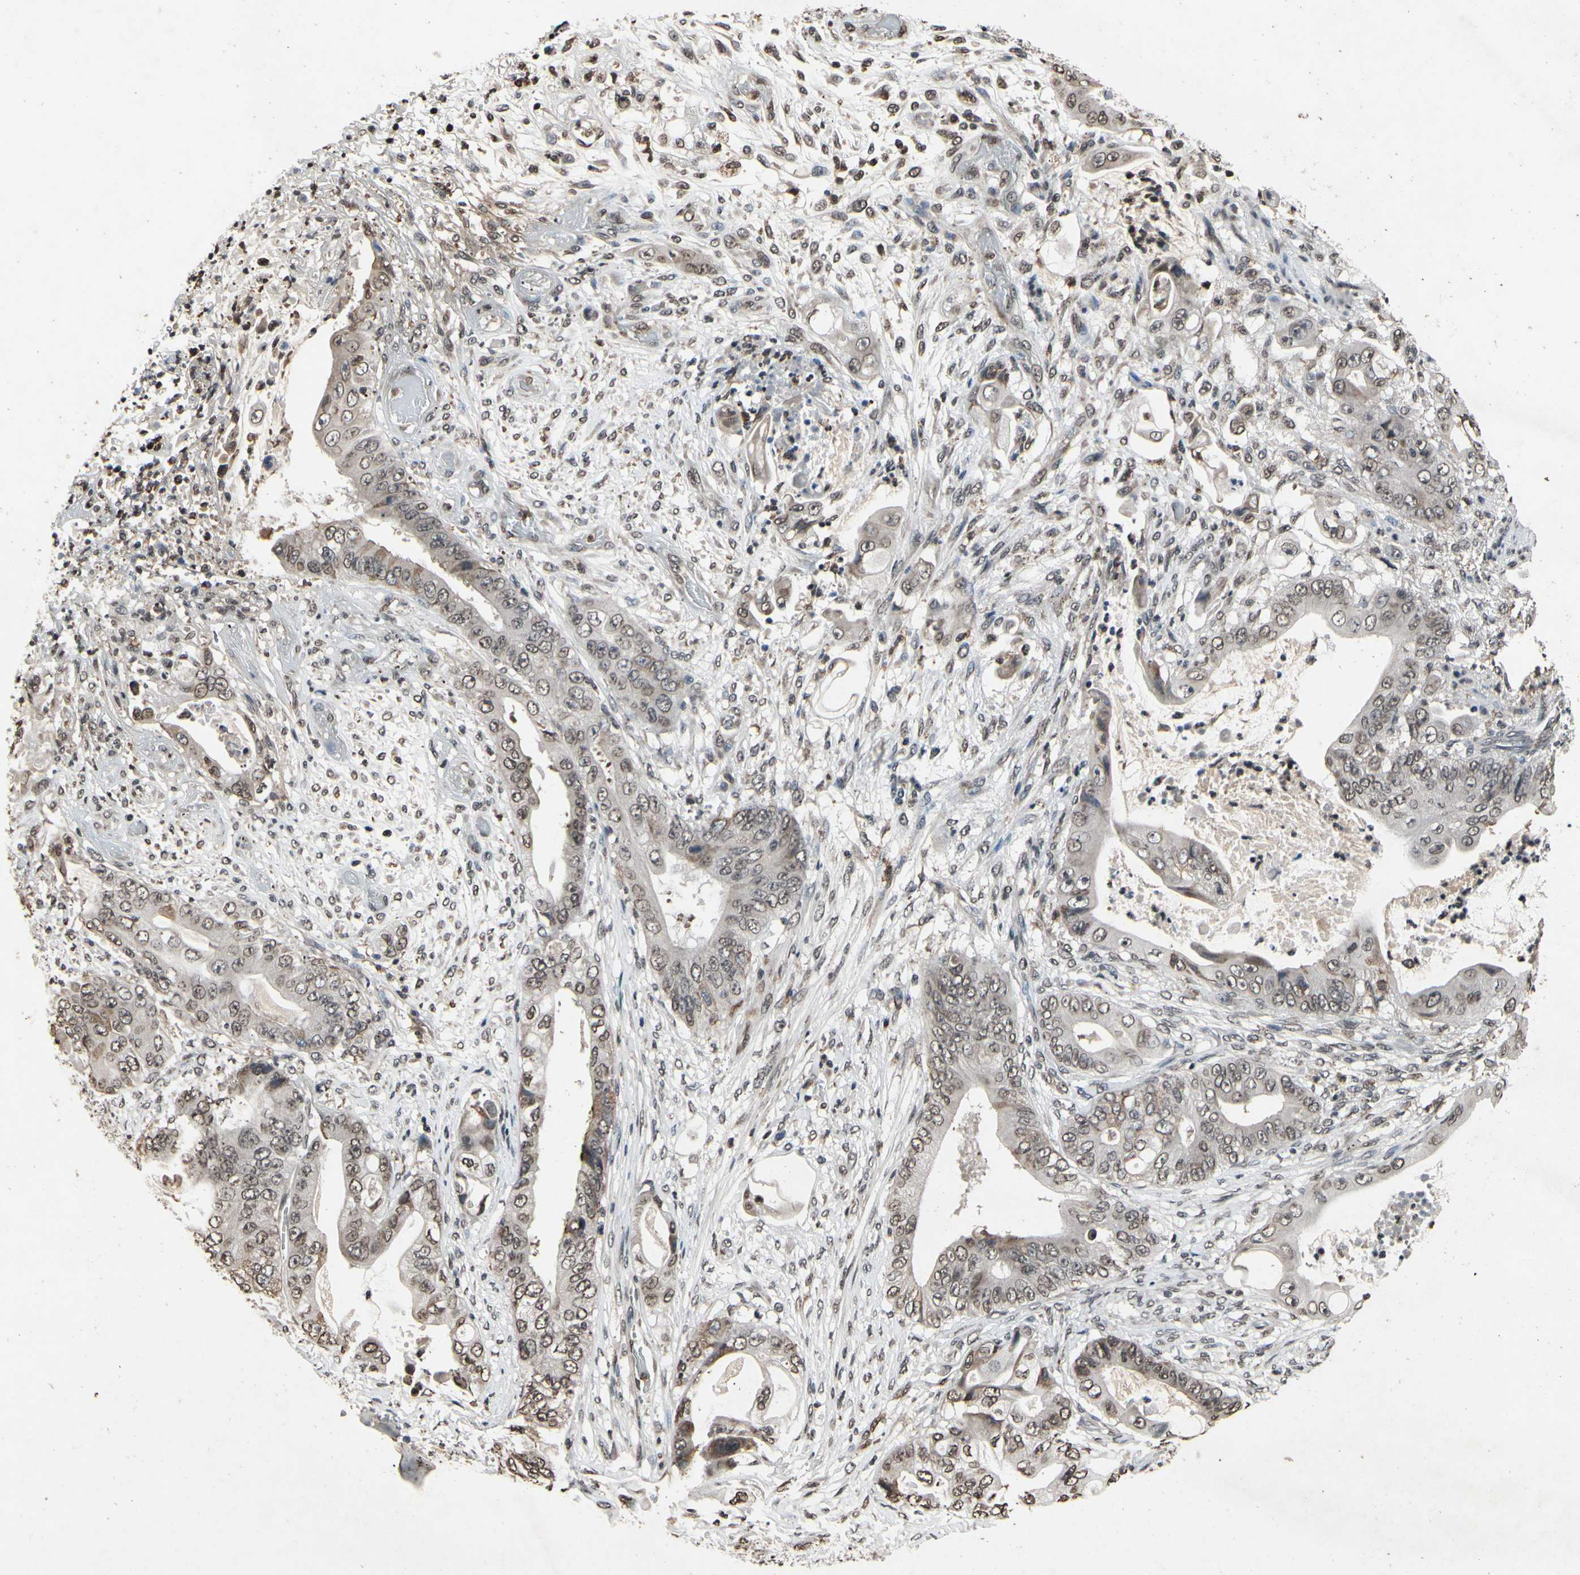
{"staining": {"intensity": "weak", "quantity": "<25%", "location": "nuclear"}, "tissue": "stomach cancer", "cell_type": "Tumor cells", "image_type": "cancer", "snomed": [{"axis": "morphology", "description": "Adenocarcinoma, NOS"}, {"axis": "topography", "description": "Stomach"}], "caption": "The micrograph exhibits no staining of tumor cells in stomach cancer (adenocarcinoma).", "gene": "HIPK2", "patient": {"sex": "female", "age": 73}}